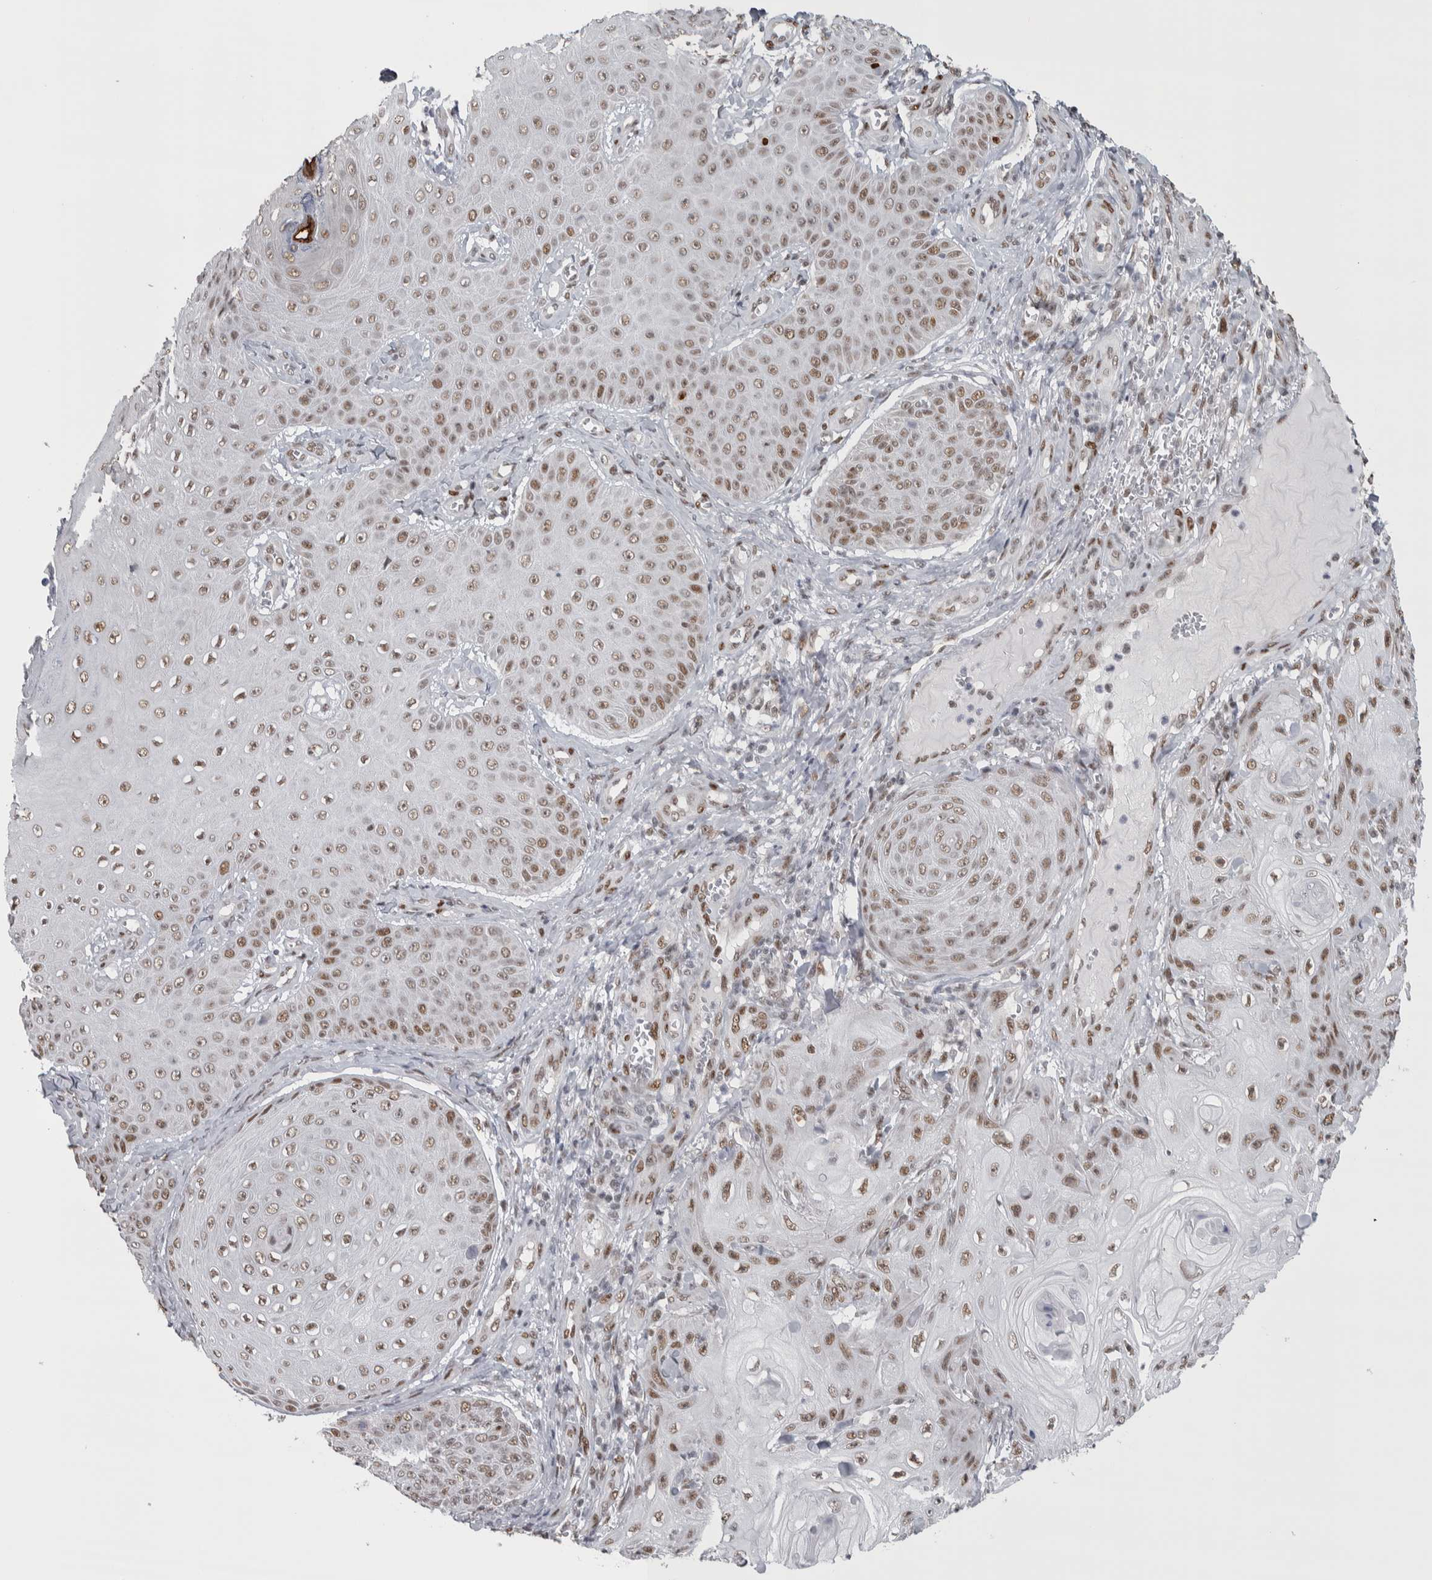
{"staining": {"intensity": "moderate", "quantity": ">75%", "location": "nuclear"}, "tissue": "skin cancer", "cell_type": "Tumor cells", "image_type": "cancer", "snomed": [{"axis": "morphology", "description": "Squamous cell carcinoma, NOS"}, {"axis": "topography", "description": "Skin"}], "caption": "A brown stain labels moderate nuclear positivity of a protein in human skin cancer (squamous cell carcinoma) tumor cells. (Stains: DAB in brown, nuclei in blue, Microscopy: brightfield microscopy at high magnification).", "gene": "HEXIM2", "patient": {"sex": "male", "age": 74}}